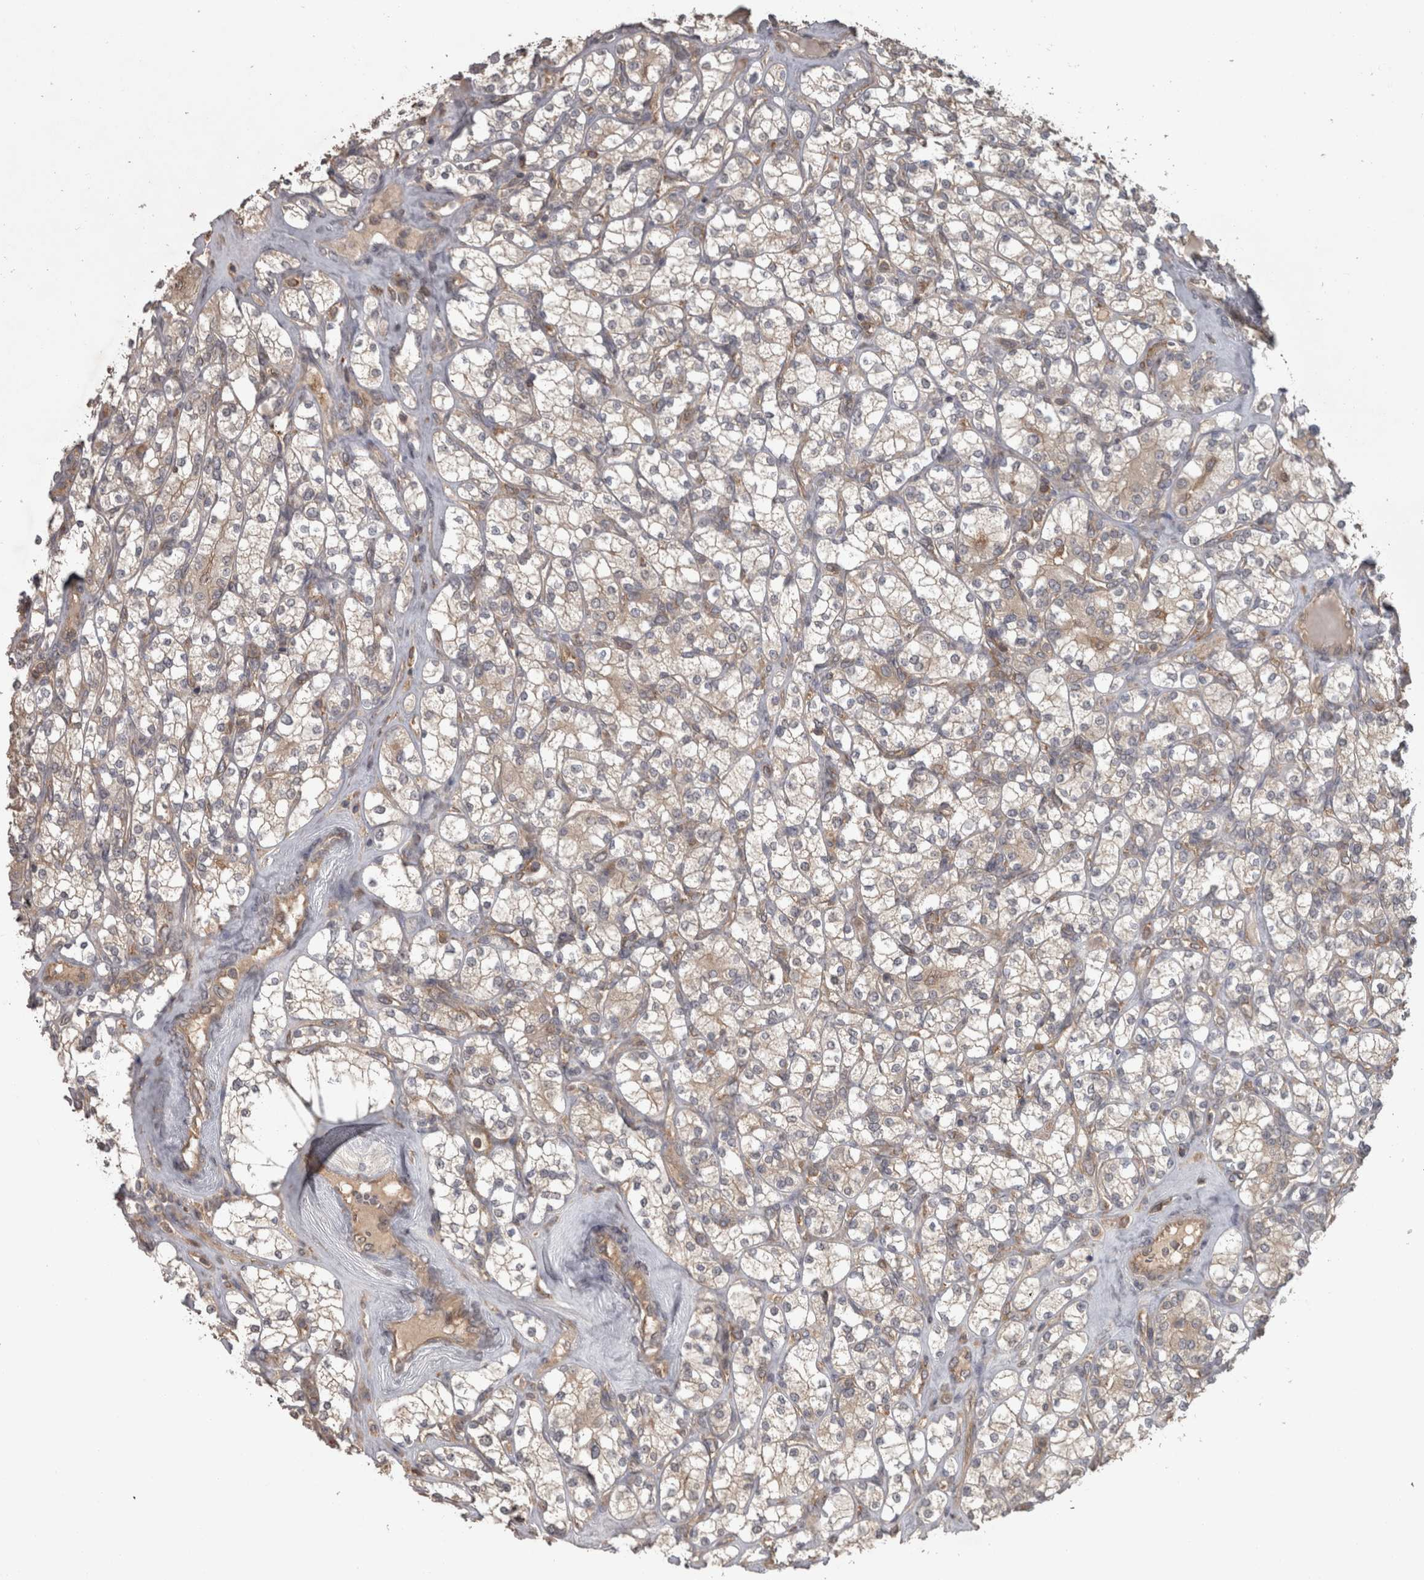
{"staining": {"intensity": "weak", "quantity": "25%-75%", "location": "cytoplasmic/membranous"}, "tissue": "renal cancer", "cell_type": "Tumor cells", "image_type": "cancer", "snomed": [{"axis": "morphology", "description": "Adenocarcinoma, NOS"}, {"axis": "topography", "description": "Kidney"}], "caption": "Protein staining by immunohistochemistry (IHC) demonstrates weak cytoplasmic/membranous positivity in approximately 25%-75% of tumor cells in renal cancer.", "gene": "MICU3", "patient": {"sex": "male", "age": 77}}